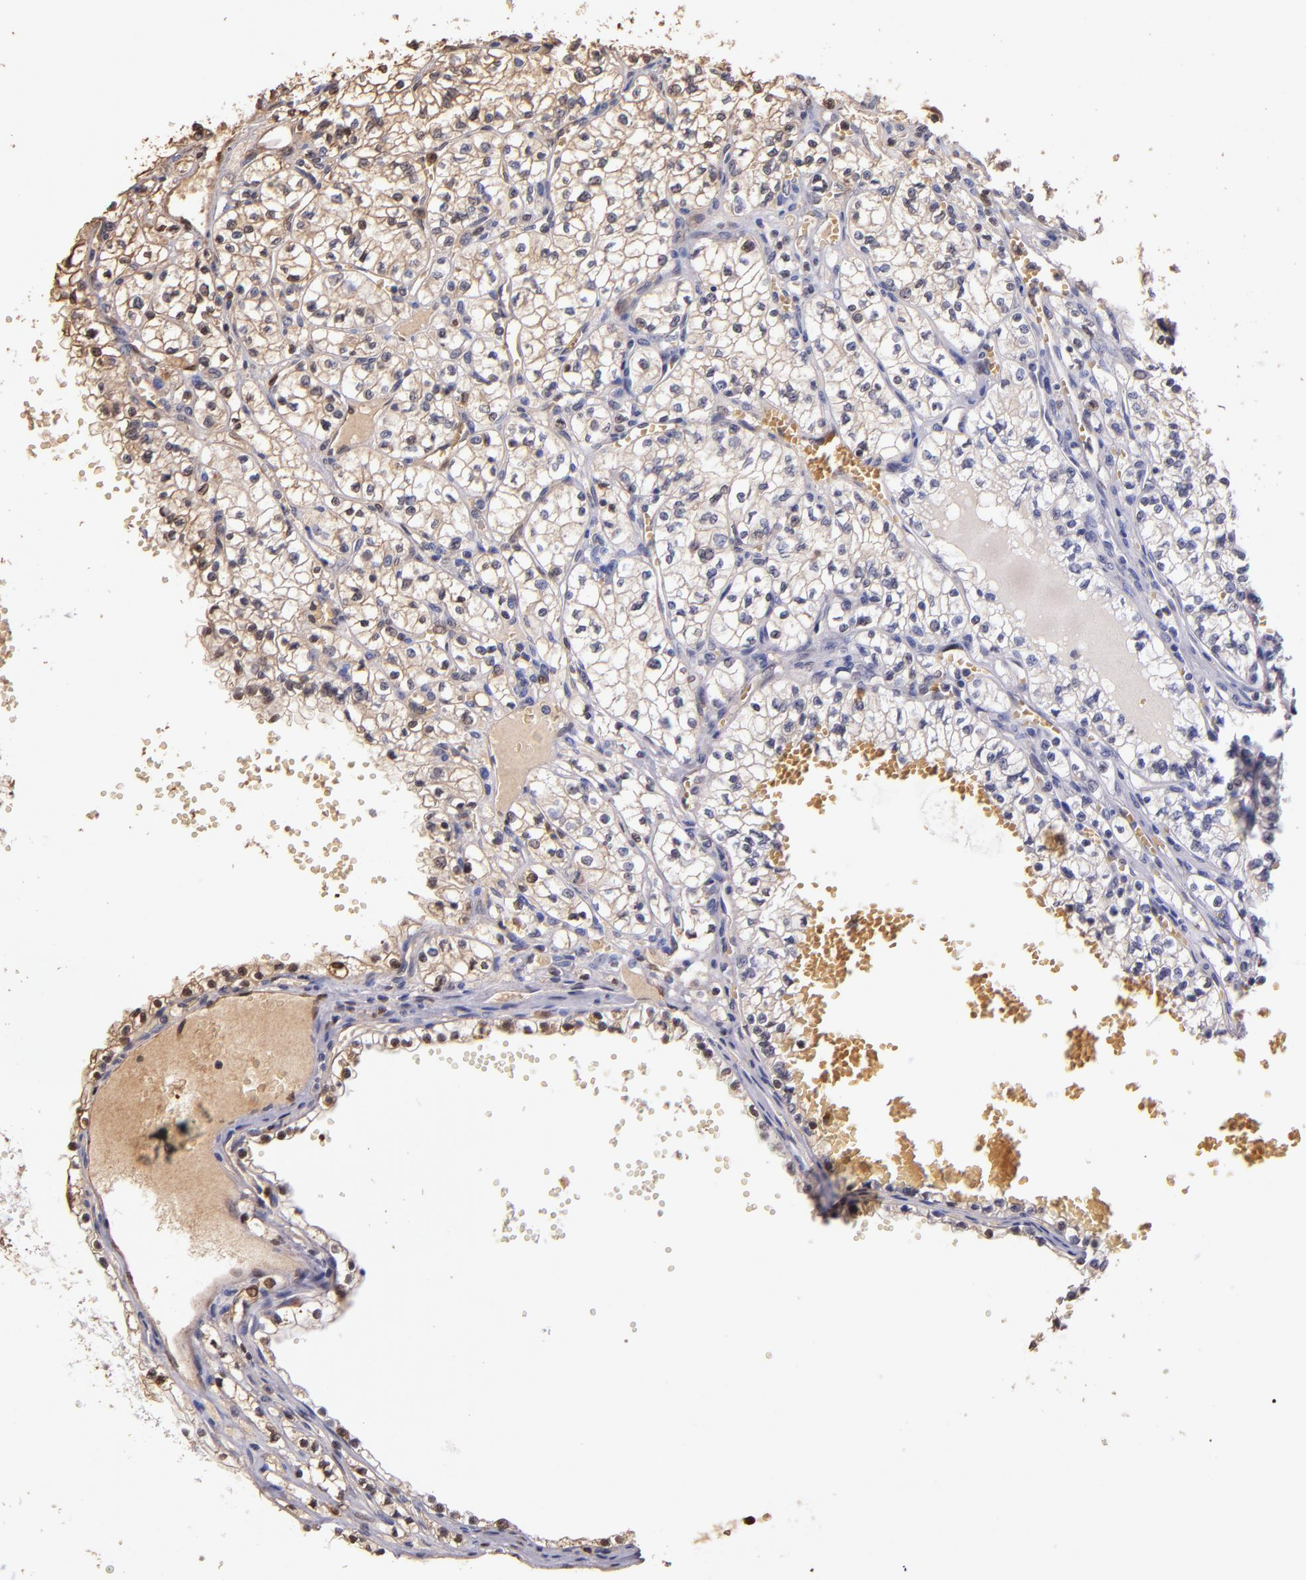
{"staining": {"intensity": "moderate", "quantity": ">75%", "location": "cytoplasmic/membranous,nuclear"}, "tissue": "renal cancer", "cell_type": "Tumor cells", "image_type": "cancer", "snomed": [{"axis": "morphology", "description": "Adenocarcinoma, NOS"}, {"axis": "topography", "description": "Kidney"}], "caption": "High-magnification brightfield microscopy of renal cancer (adenocarcinoma) stained with DAB (3,3'-diaminobenzidine) (brown) and counterstained with hematoxylin (blue). tumor cells exhibit moderate cytoplasmic/membranous and nuclear expression is present in about>75% of cells.", "gene": "S100A6", "patient": {"sex": "male", "age": 61}}